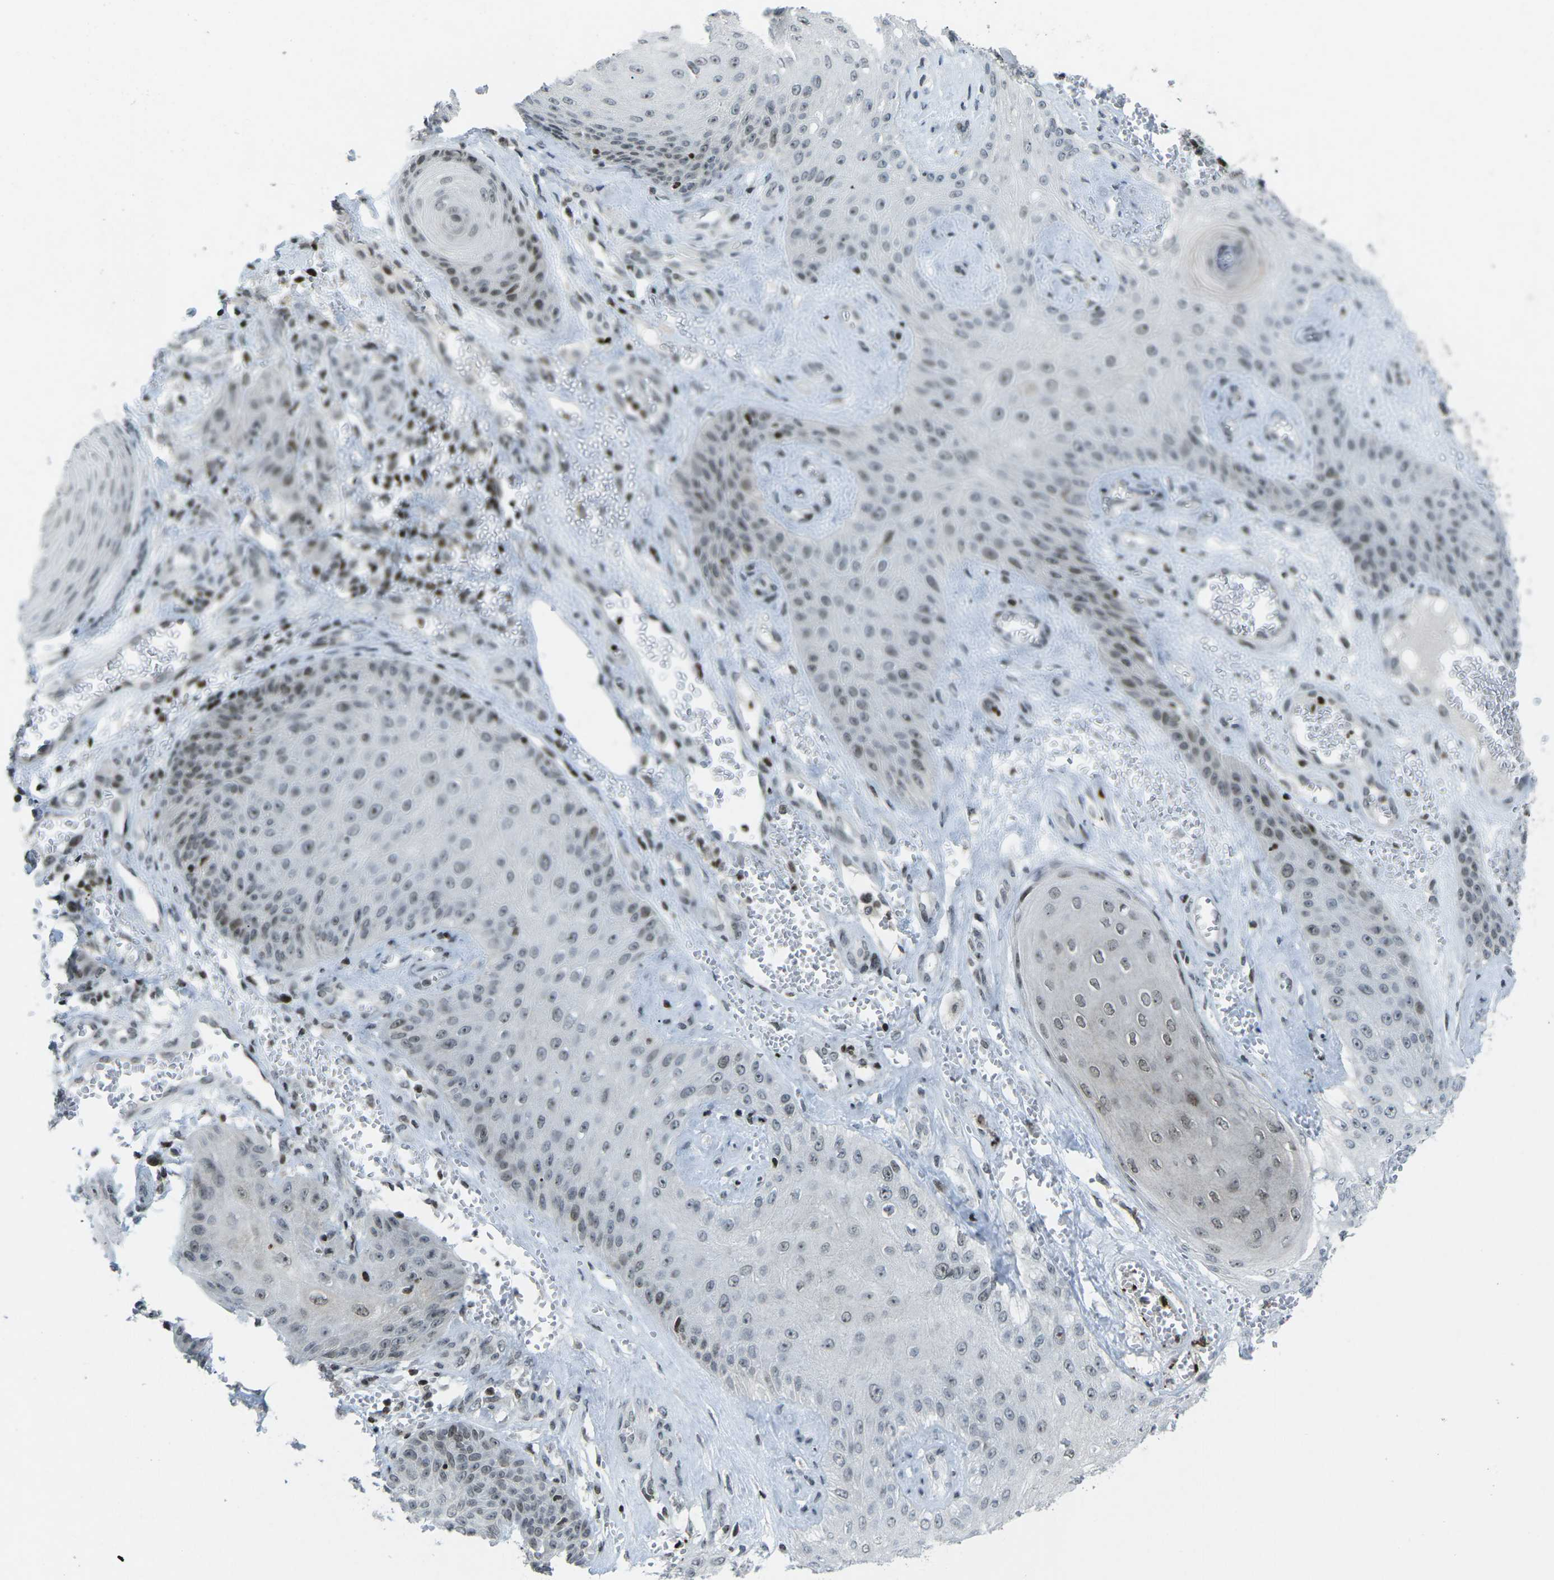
{"staining": {"intensity": "weak", "quantity": "<25%", "location": "nuclear"}, "tissue": "skin cancer", "cell_type": "Tumor cells", "image_type": "cancer", "snomed": [{"axis": "morphology", "description": "Squamous cell carcinoma, NOS"}, {"axis": "topography", "description": "Skin"}], "caption": "A micrograph of human skin squamous cell carcinoma is negative for staining in tumor cells.", "gene": "EME1", "patient": {"sex": "male", "age": 74}}